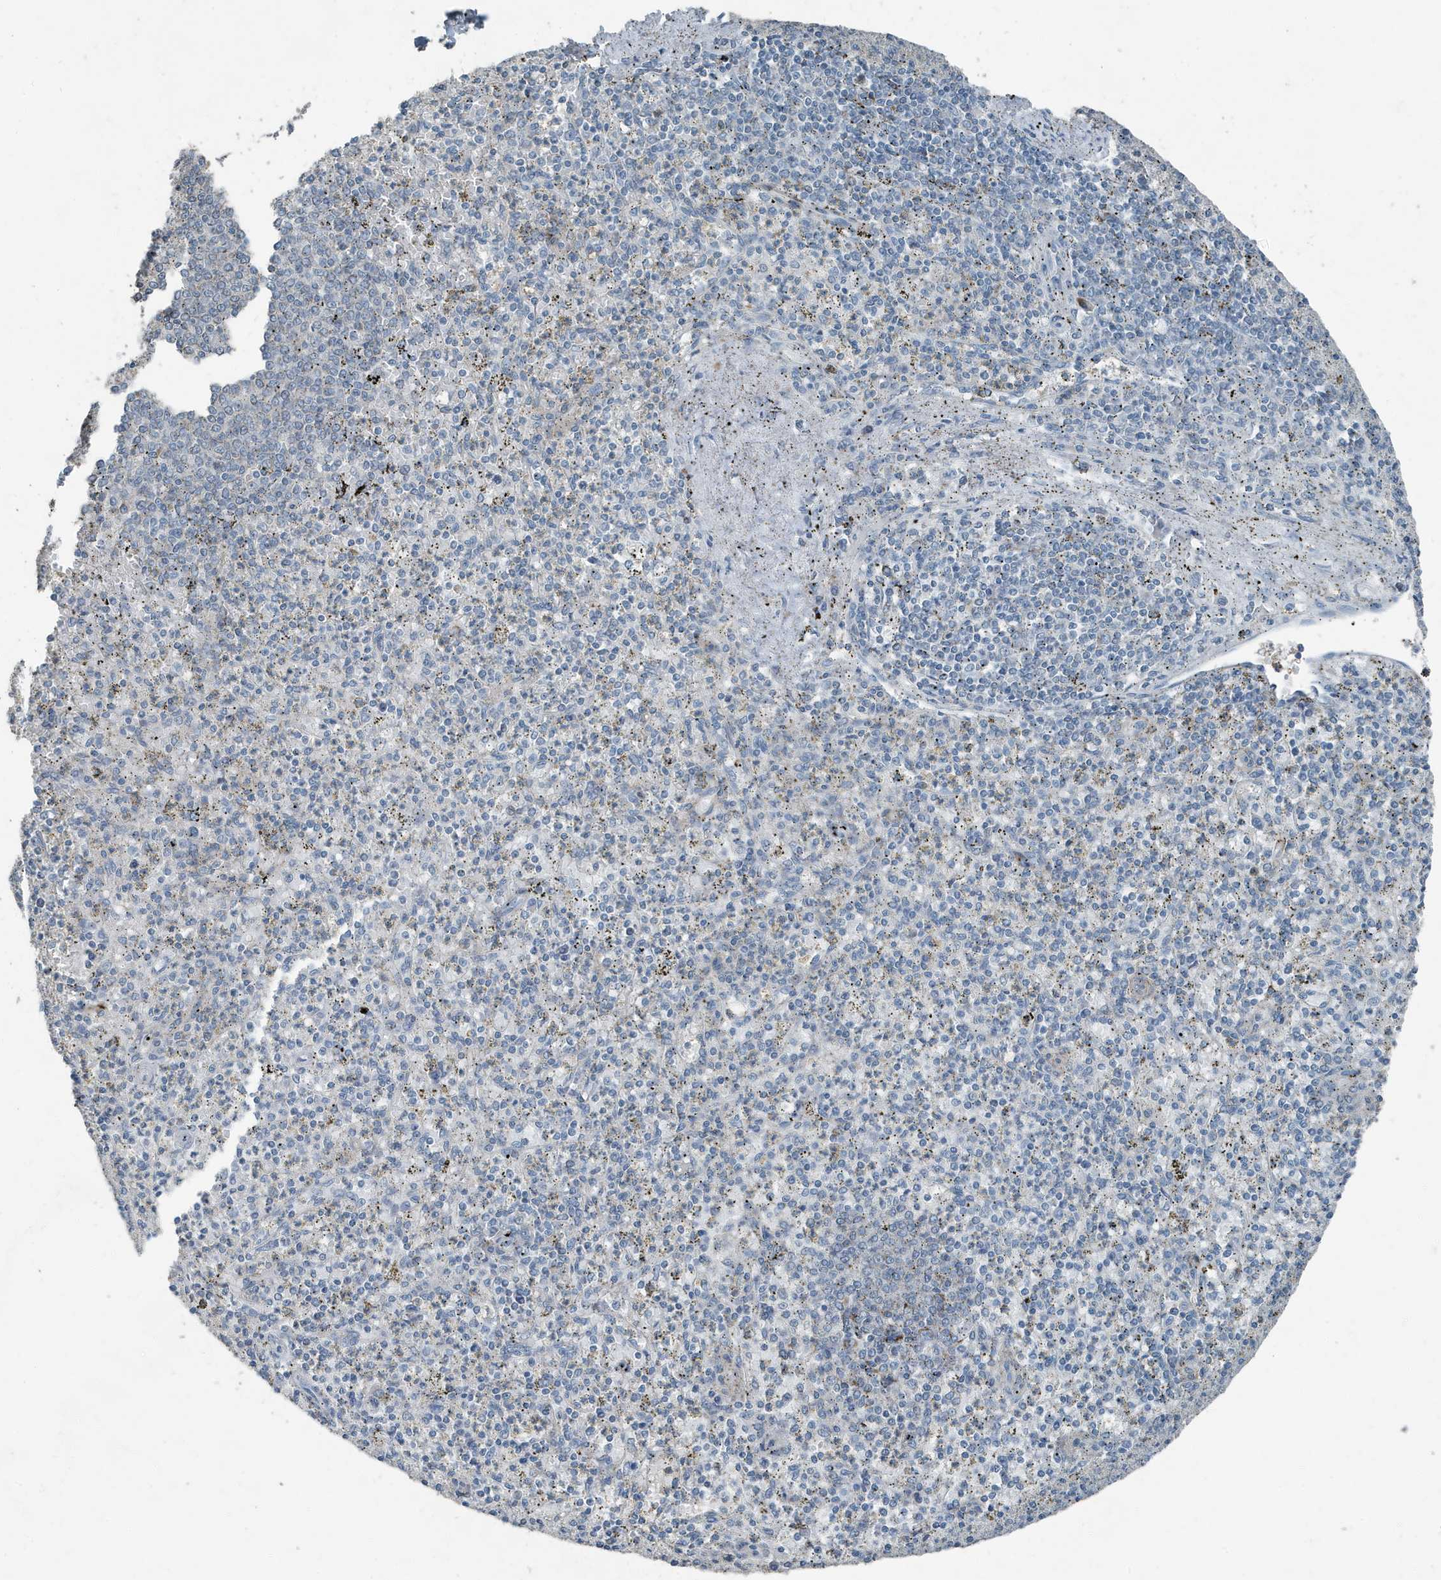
{"staining": {"intensity": "negative", "quantity": "none", "location": "none"}, "tissue": "spleen", "cell_type": "Cells in red pulp", "image_type": "normal", "snomed": [{"axis": "morphology", "description": "Normal tissue, NOS"}, {"axis": "topography", "description": "Spleen"}], "caption": "An immunohistochemistry (IHC) histopathology image of normal spleen is shown. There is no staining in cells in red pulp of spleen. Nuclei are stained in blue.", "gene": "FAM162A", "patient": {"sex": "male", "age": 72}}